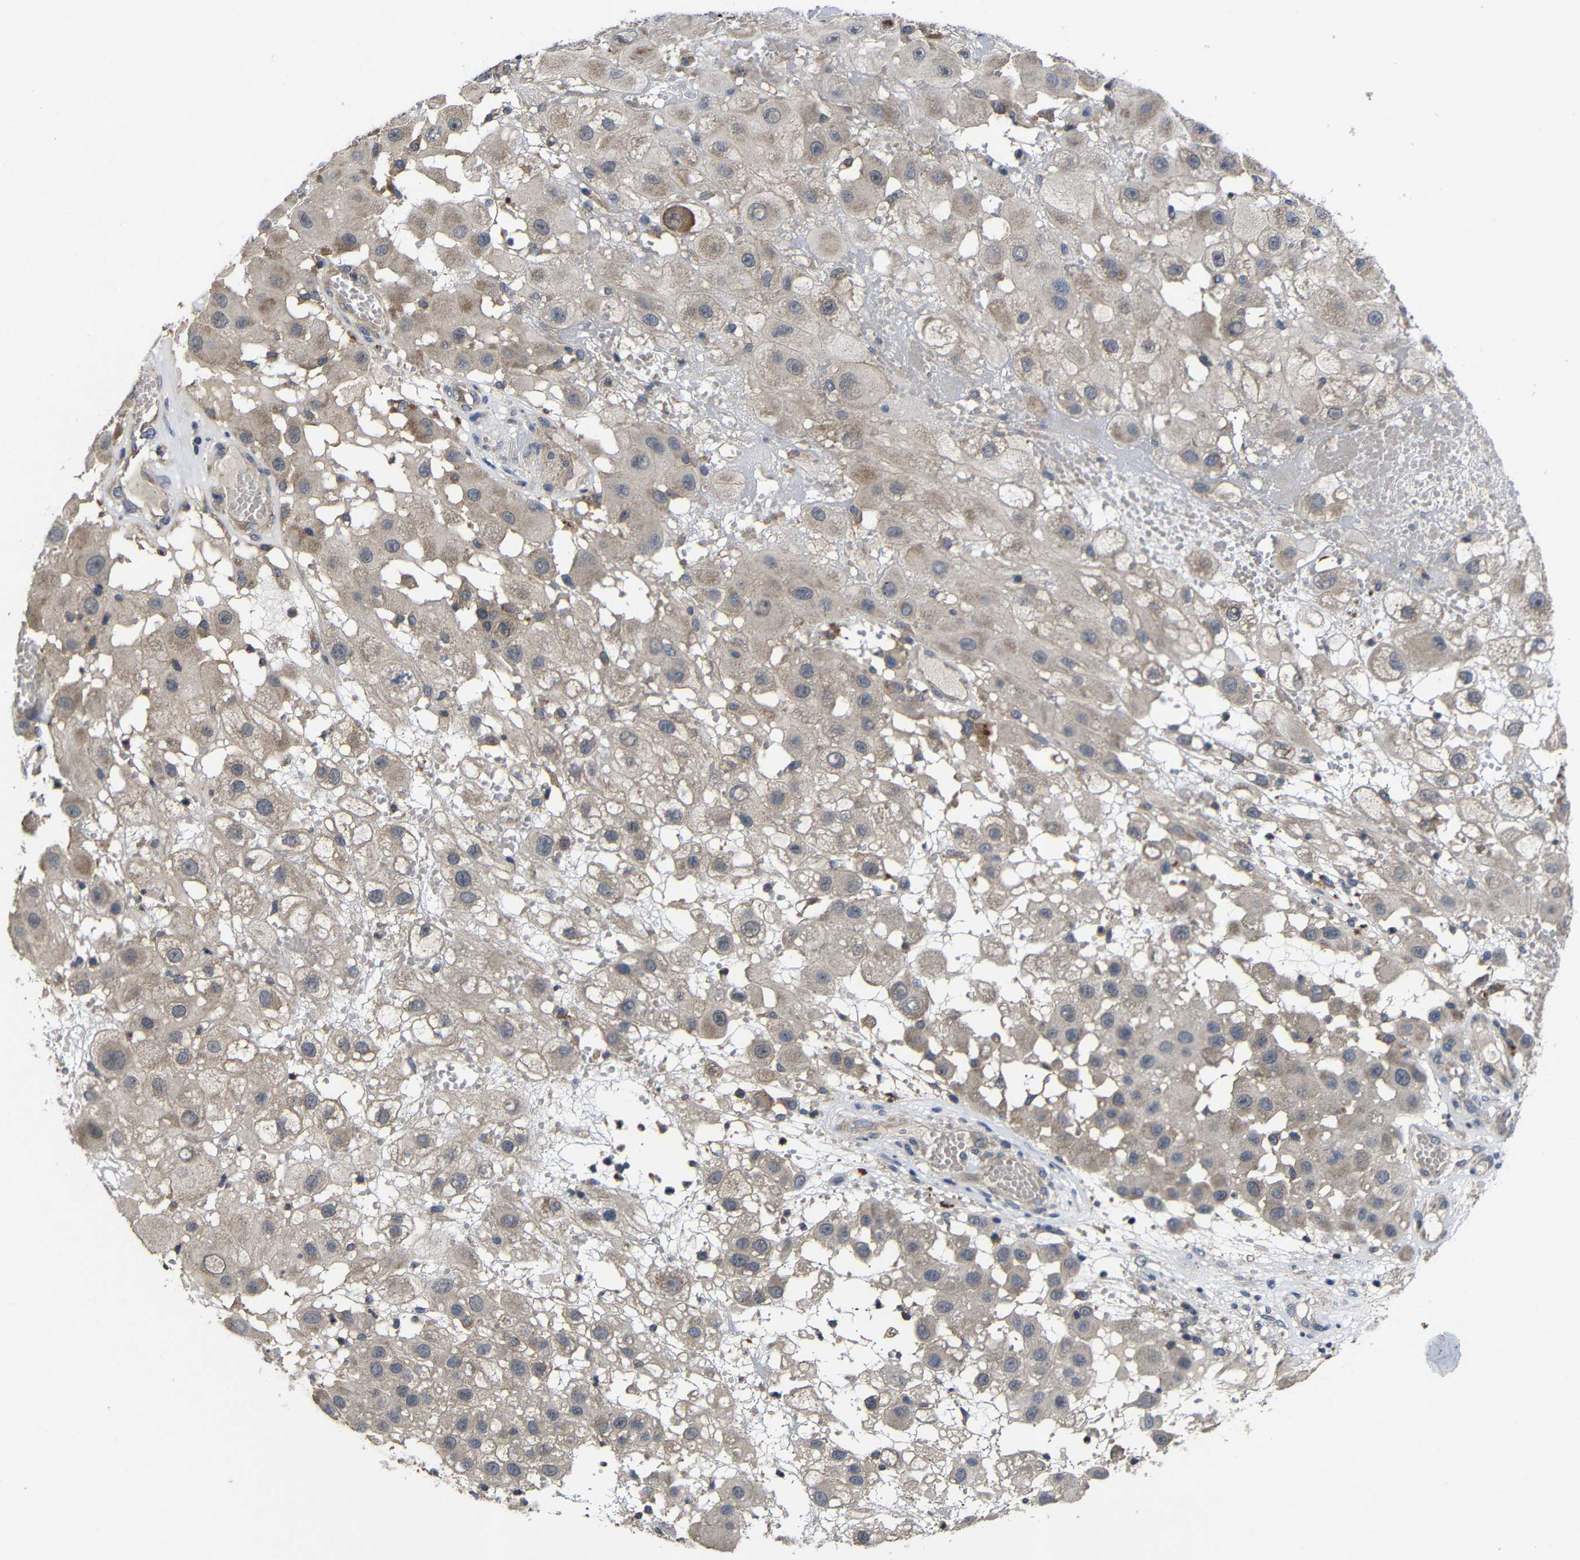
{"staining": {"intensity": "weak", "quantity": ">75%", "location": "cytoplasmic/membranous"}, "tissue": "melanoma", "cell_type": "Tumor cells", "image_type": "cancer", "snomed": [{"axis": "morphology", "description": "Malignant melanoma, NOS"}, {"axis": "topography", "description": "Skin"}], "caption": "Malignant melanoma stained with a protein marker shows weak staining in tumor cells.", "gene": "LPAR5", "patient": {"sex": "female", "age": 81}}